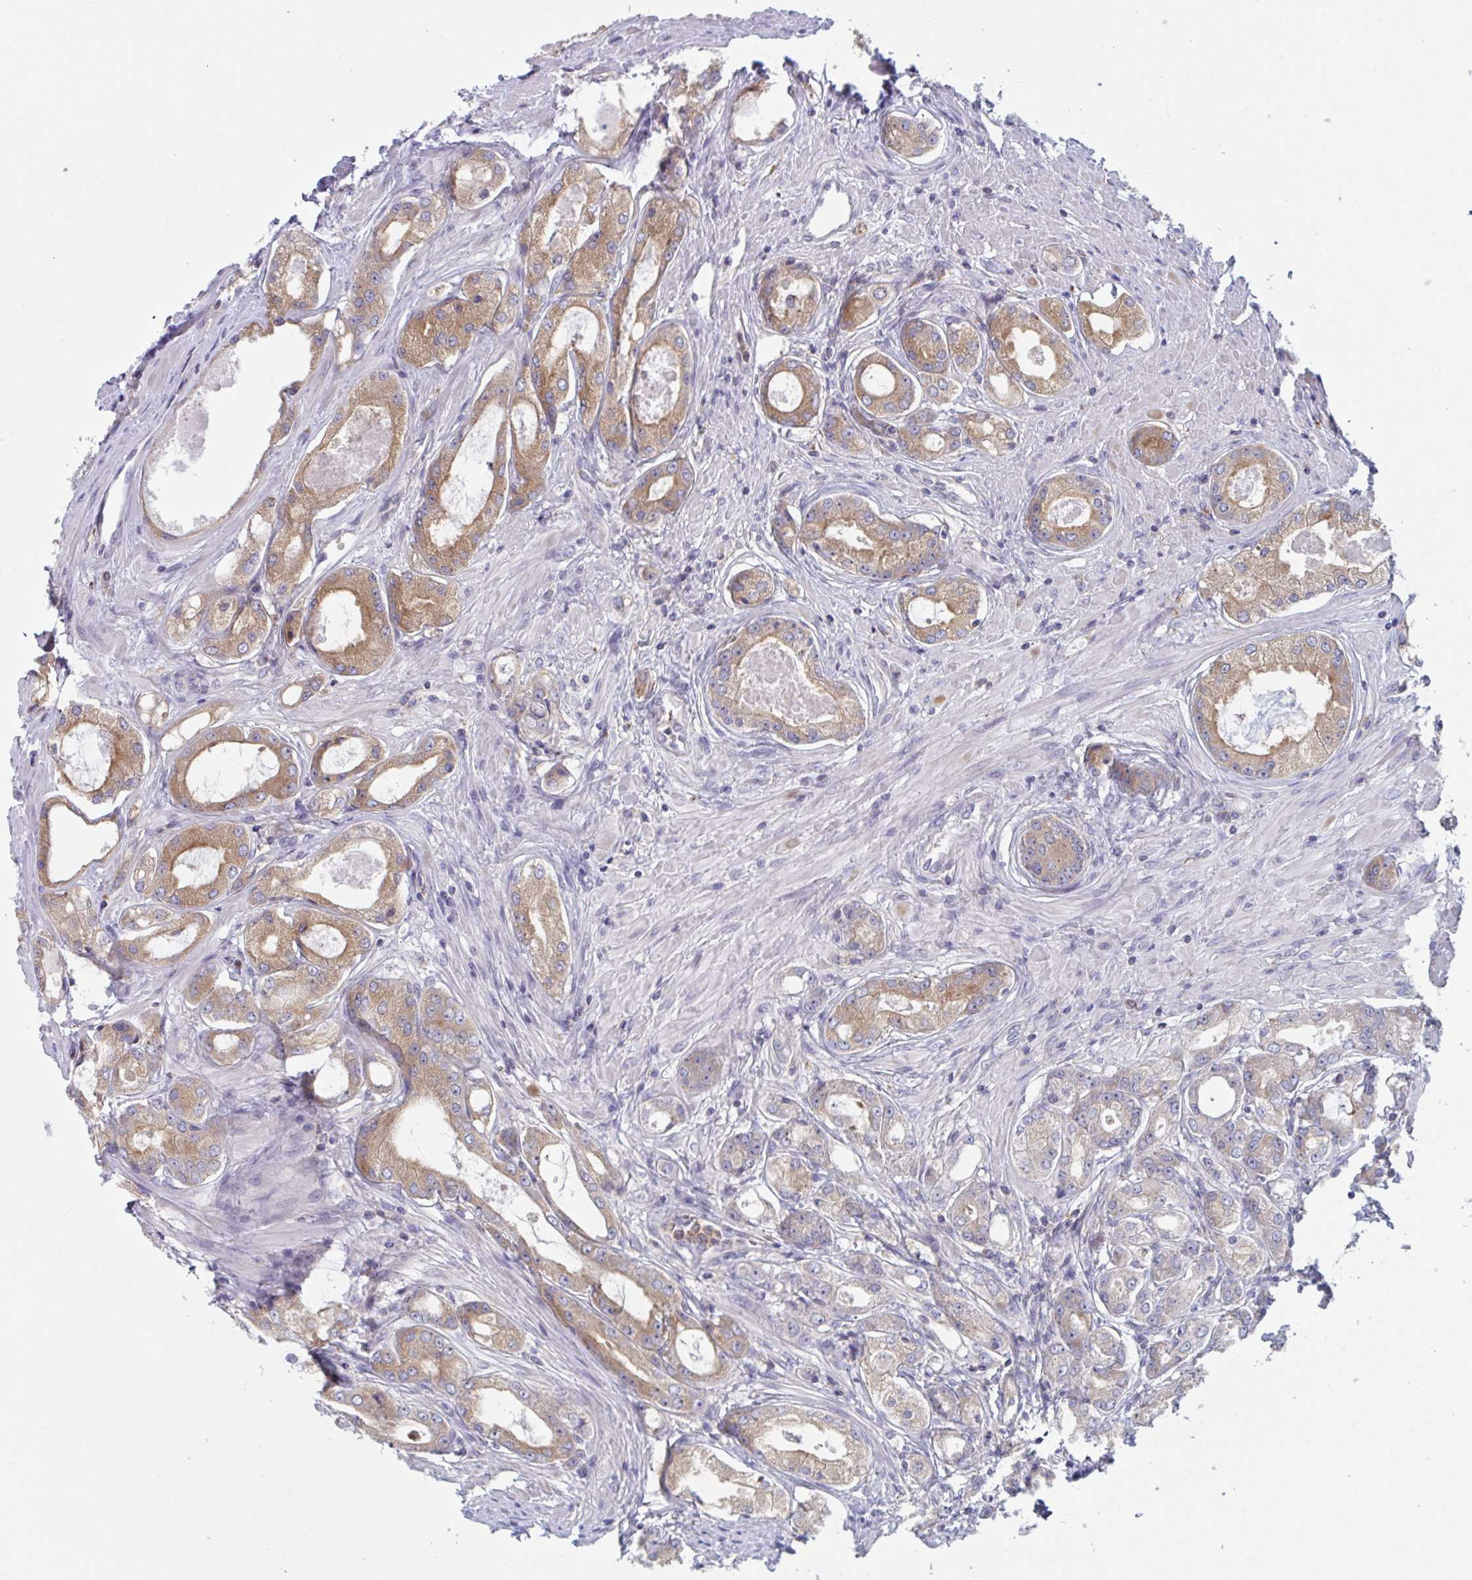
{"staining": {"intensity": "moderate", "quantity": ">75%", "location": "cytoplasmic/membranous"}, "tissue": "prostate cancer", "cell_type": "Tumor cells", "image_type": "cancer", "snomed": [{"axis": "morphology", "description": "Adenocarcinoma, Low grade"}, {"axis": "topography", "description": "Prostate"}], "caption": "This image demonstrates immunohistochemistry (IHC) staining of human prostate low-grade adenocarcinoma, with medium moderate cytoplasmic/membranous staining in approximately >75% of tumor cells.", "gene": "NIPSNAP1", "patient": {"sex": "male", "age": 68}}